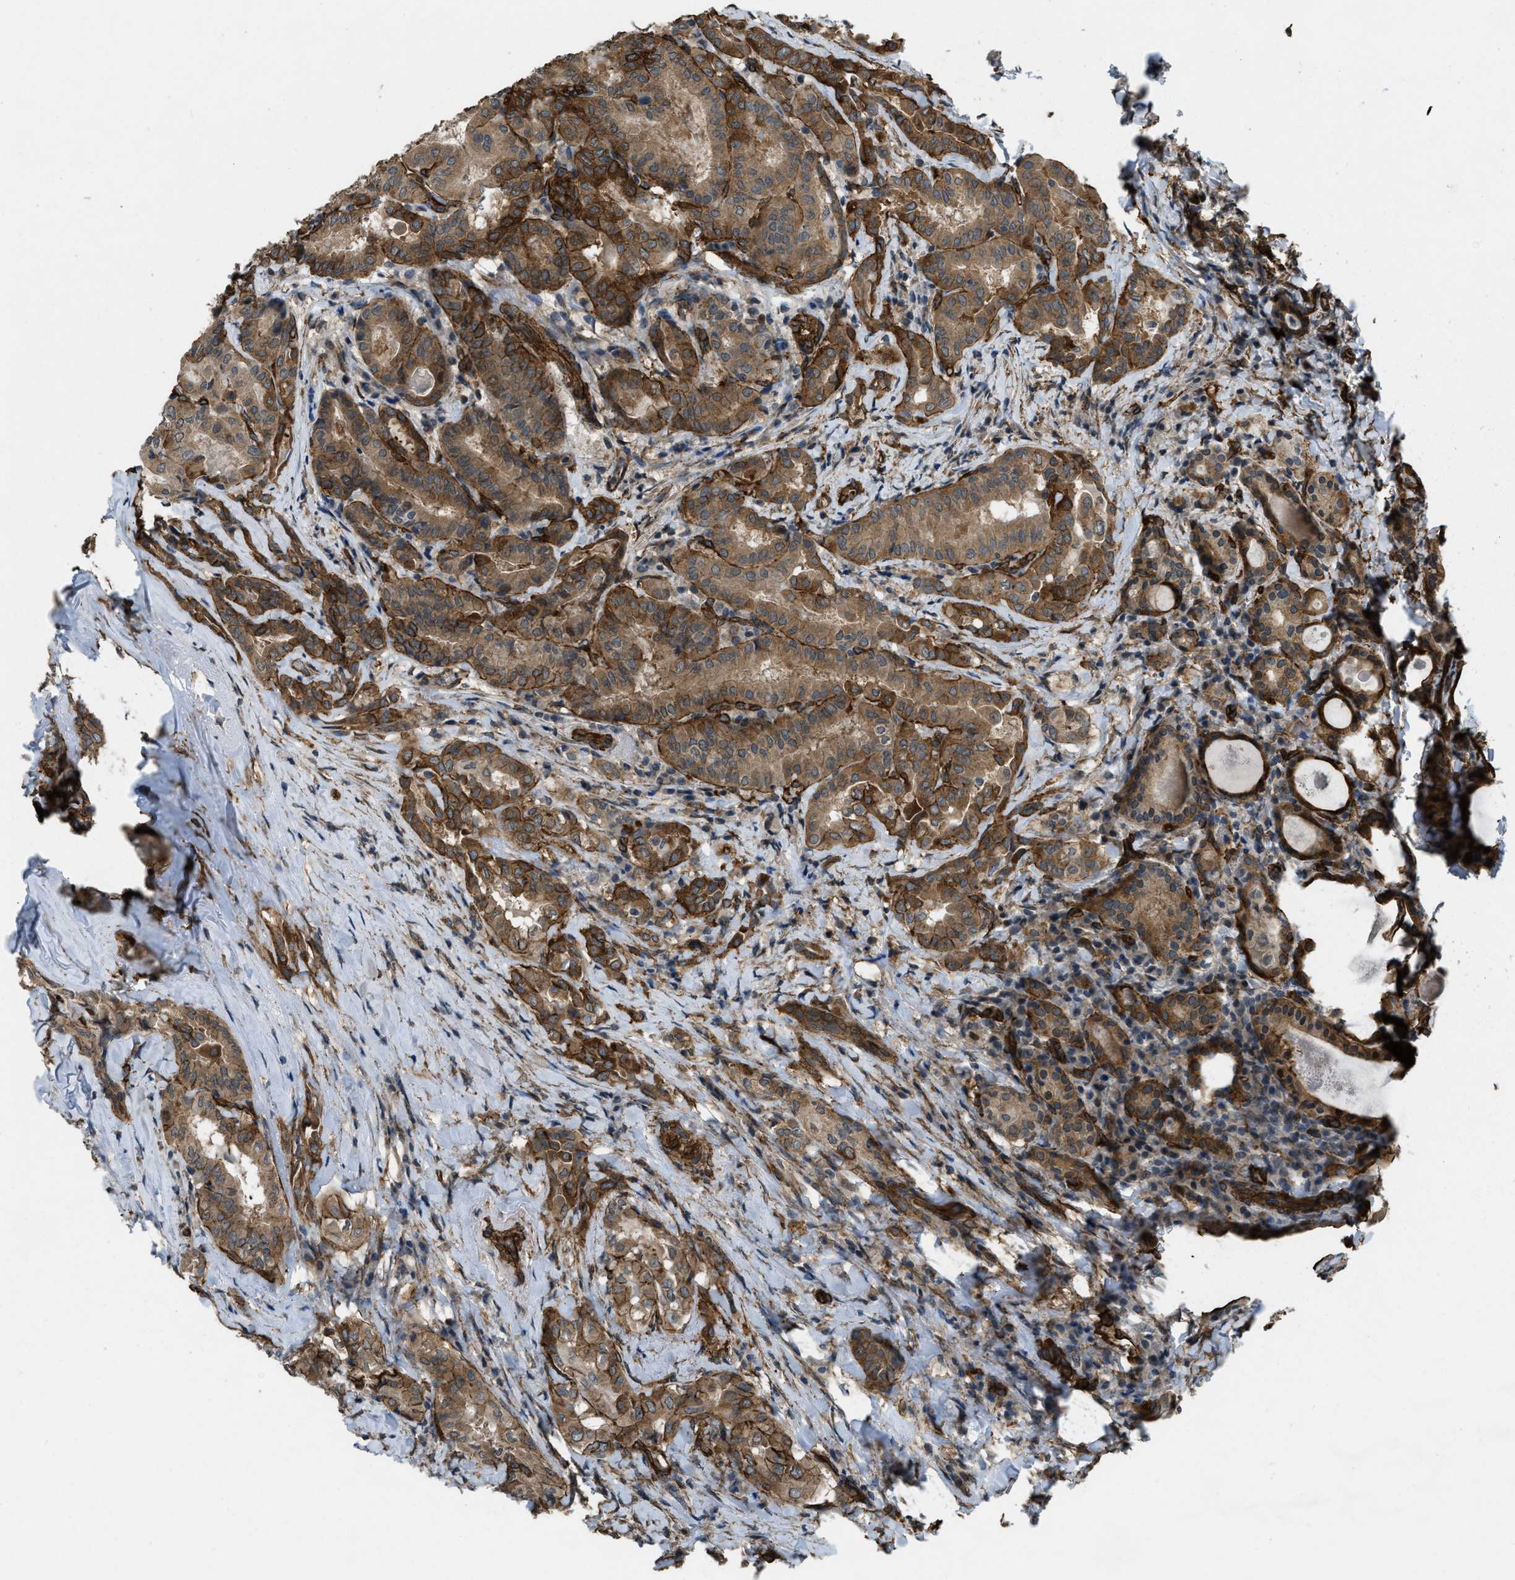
{"staining": {"intensity": "strong", "quantity": ">75%", "location": "cytoplasmic/membranous"}, "tissue": "thyroid cancer", "cell_type": "Tumor cells", "image_type": "cancer", "snomed": [{"axis": "morphology", "description": "Papillary adenocarcinoma, NOS"}, {"axis": "topography", "description": "Thyroid gland"}], "caption": "A micrograph showing strong cytoplasmic/membranous expression in approximately >75% of tumor cells in thyroid papillary adenocarcinoma, as visualized by brown immunohistochemical staining.", "gene": "NMB", "patient": {"sex": "female", "age": 42}}